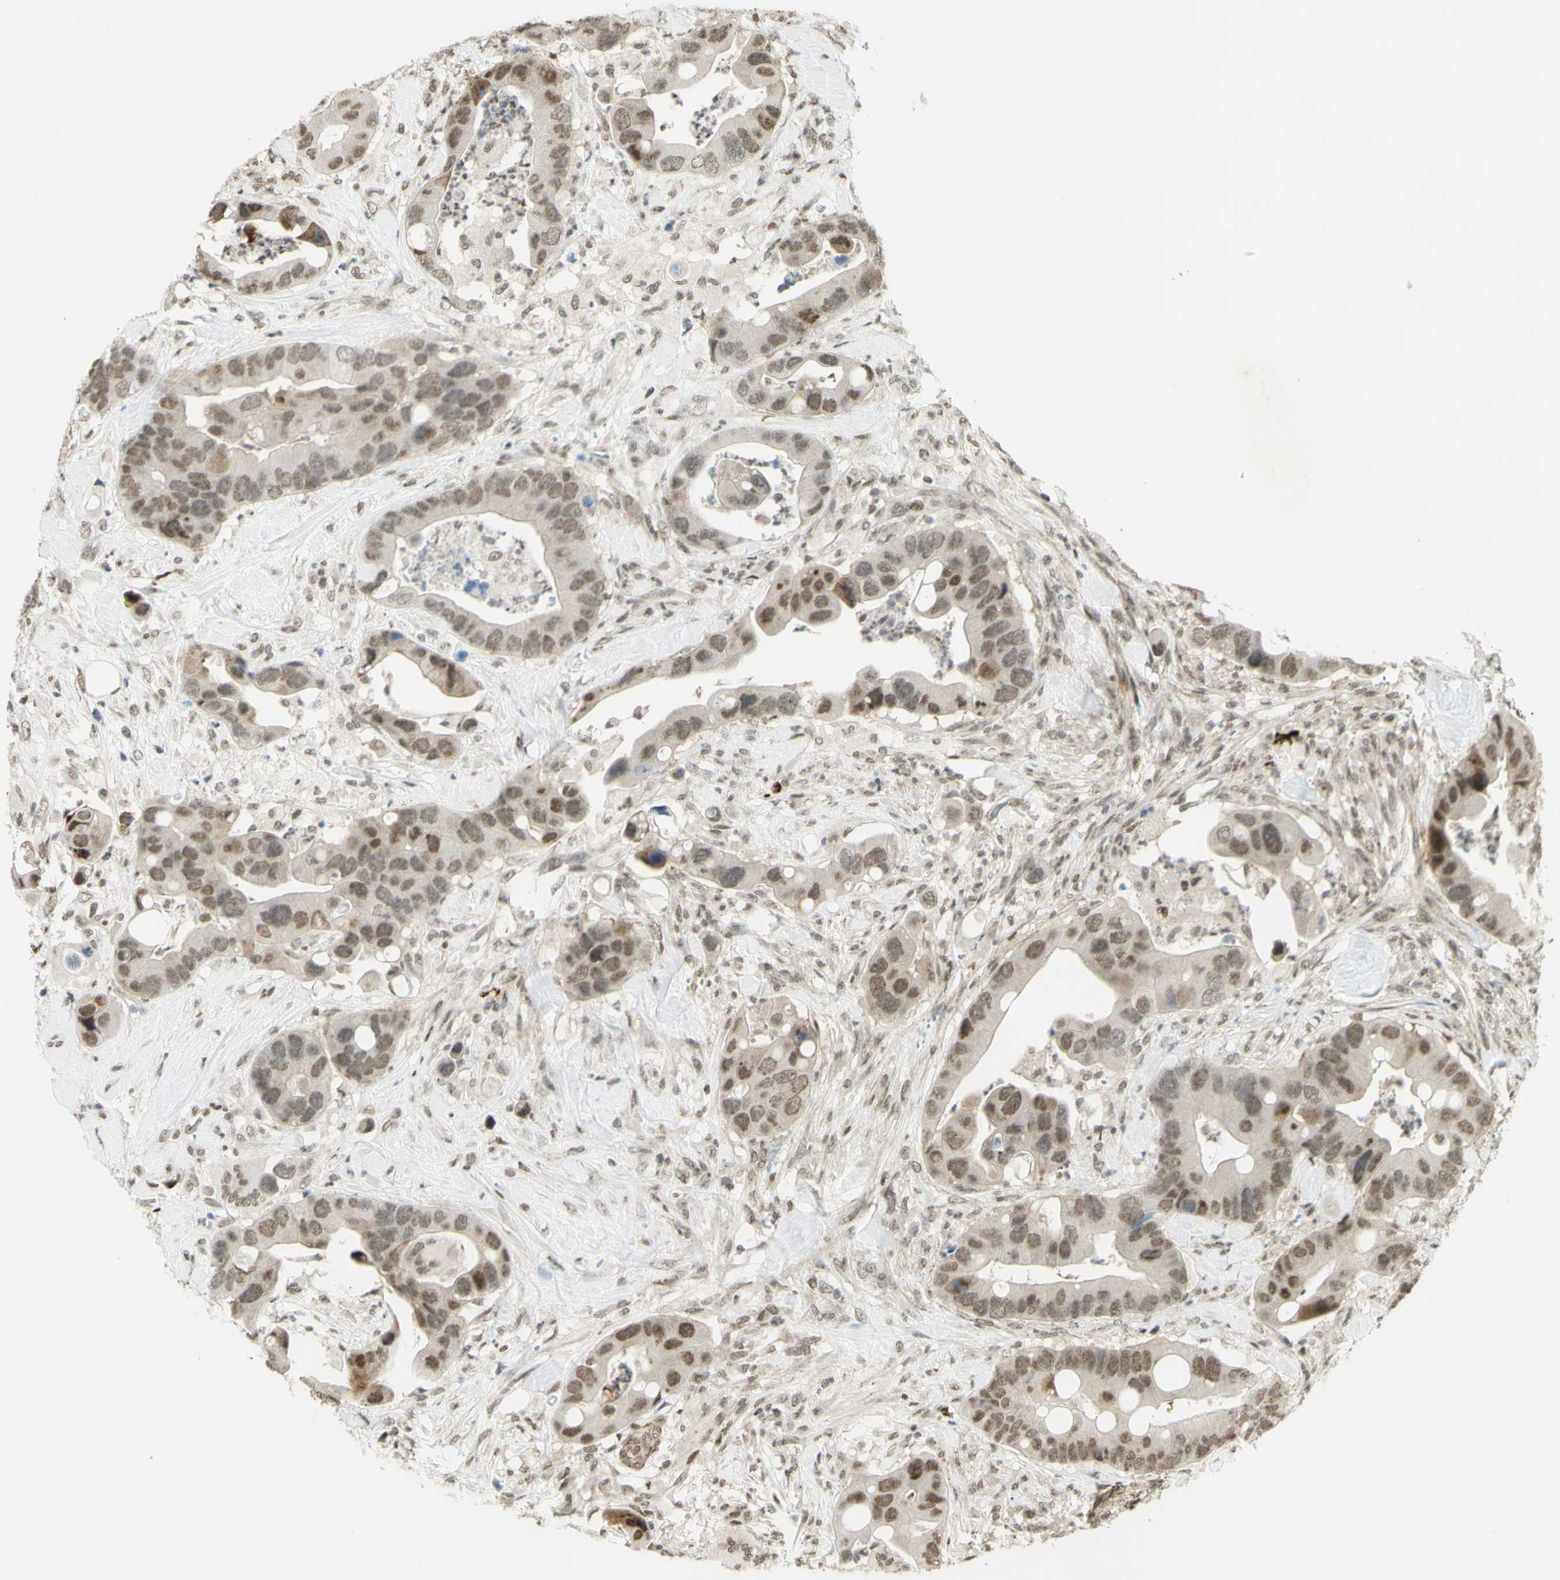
{"staining": {"intensity": "weak", "quantity": ">75%", "location": "nuclear"}, "tissue": "colorectal cancer", "cell_type": "Tumor cells", "image_type": "cancer", "snomed": [{"axis": "morphology", "description": "Adenocarcinoma, NOS"}, {"axis": "topography", "description": "Rectum"}], "caption": "Colorectal adenocarcinoma was stained to show a protein in brown. There is low levels of weak nuclear staining in approximately >75% of tumor cells. (Brightfield microscopy of DAB IHC at high magnification).", "gene": "ZMYM6", "patient": {"sex": "female", "age": 57}}